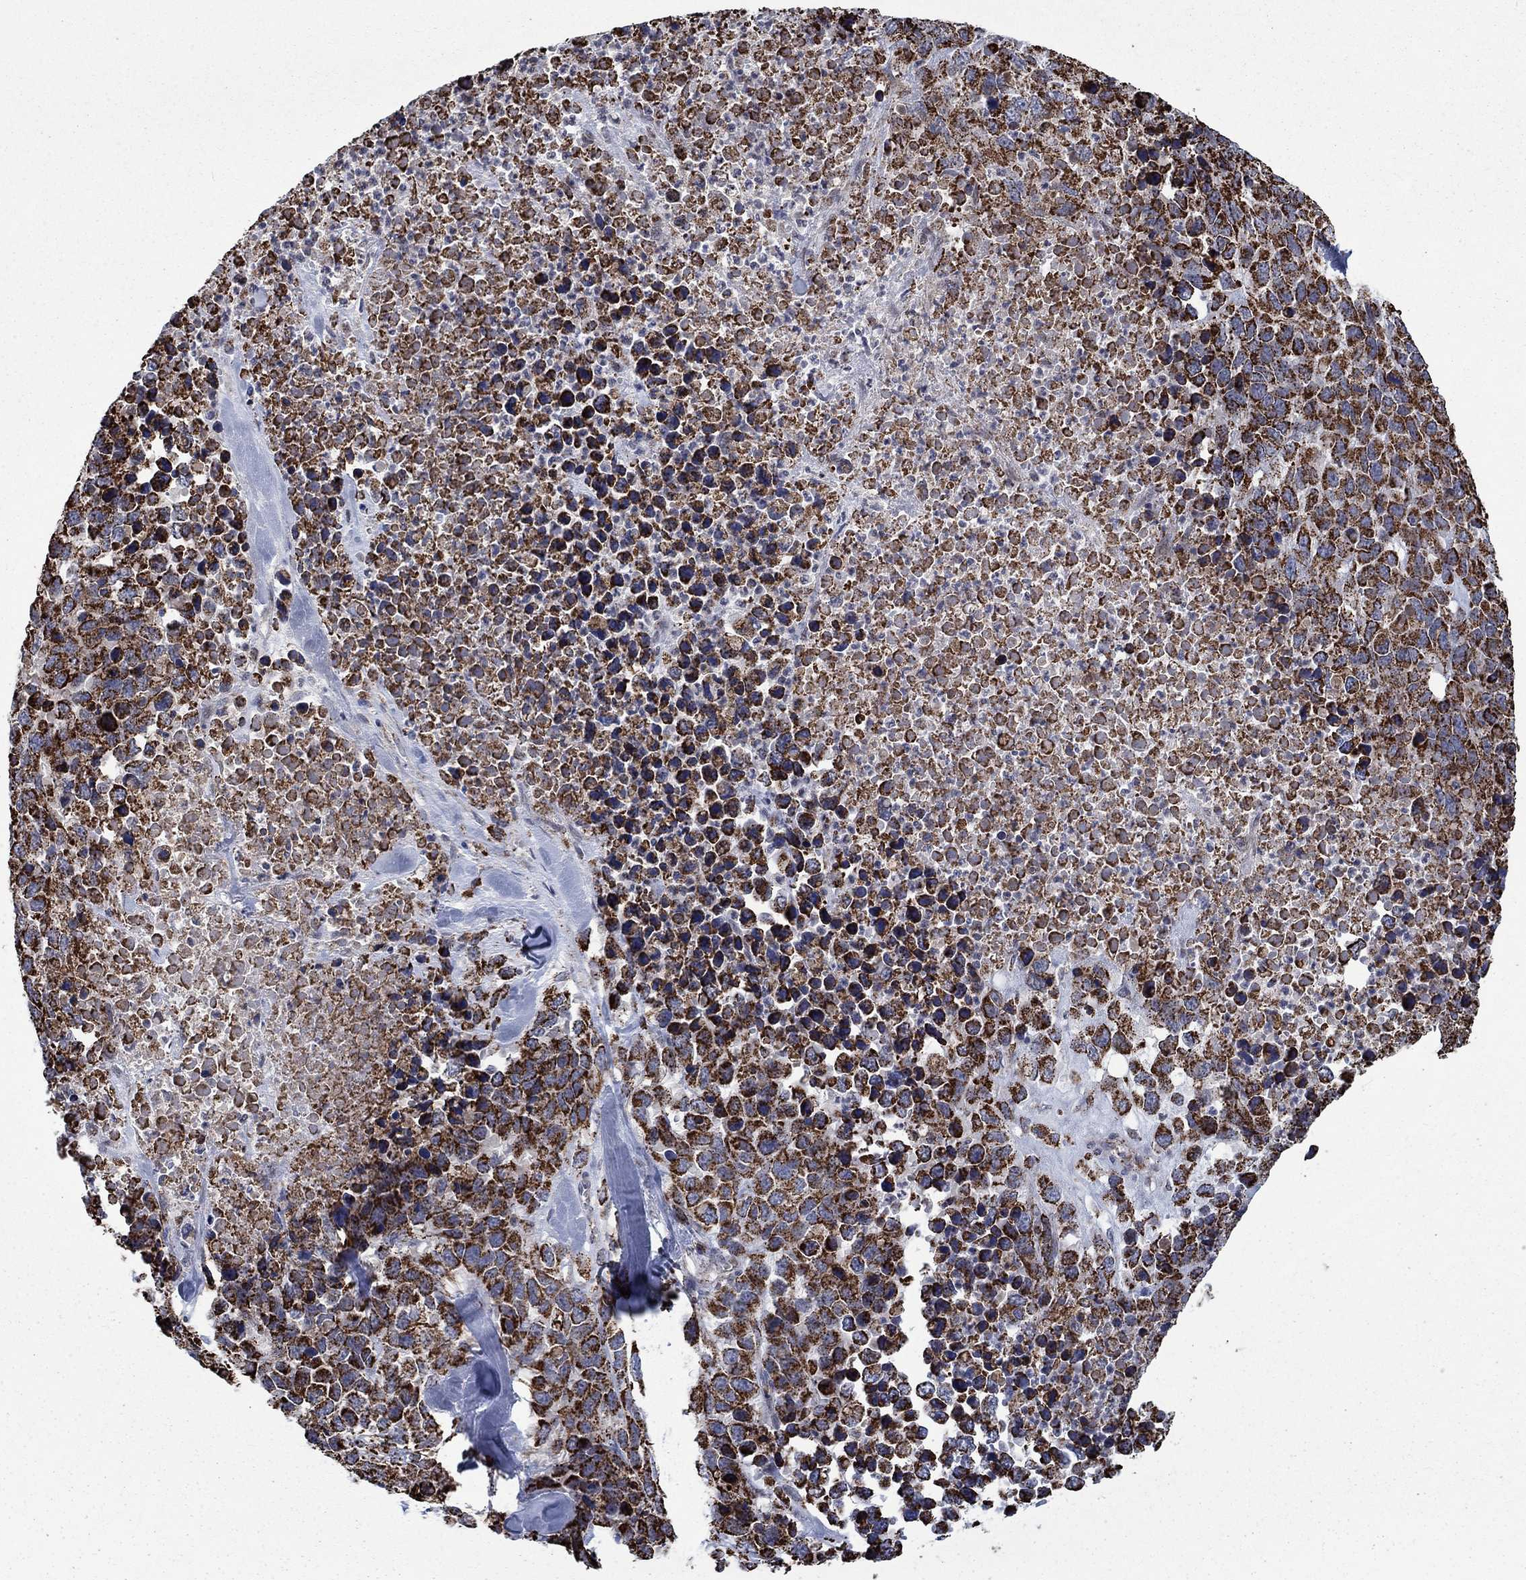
{"staining": {"intensity": "strong", "quantity": ">75%", "location": "cytoplasmic/membranous"}, "tissue": "melanoma", "cell_type": "Tumor cells", "image_type": "cancer", "snomed": [{"axis": "morphology", "description": "Malignant melanoma, Metastatic site"}, {"axis": "topography", "description": "Skin"}], "caption": "Protein staining of melanoma tissue reveals strong cytoplasmic/membranous expression in approximately >75% of tumor cells. Immunohistochemistry stains the protein in brown and the nuclei are stained blue.", "gene": "MOAP1", "patient": {"sex": "male", "age": 84}}